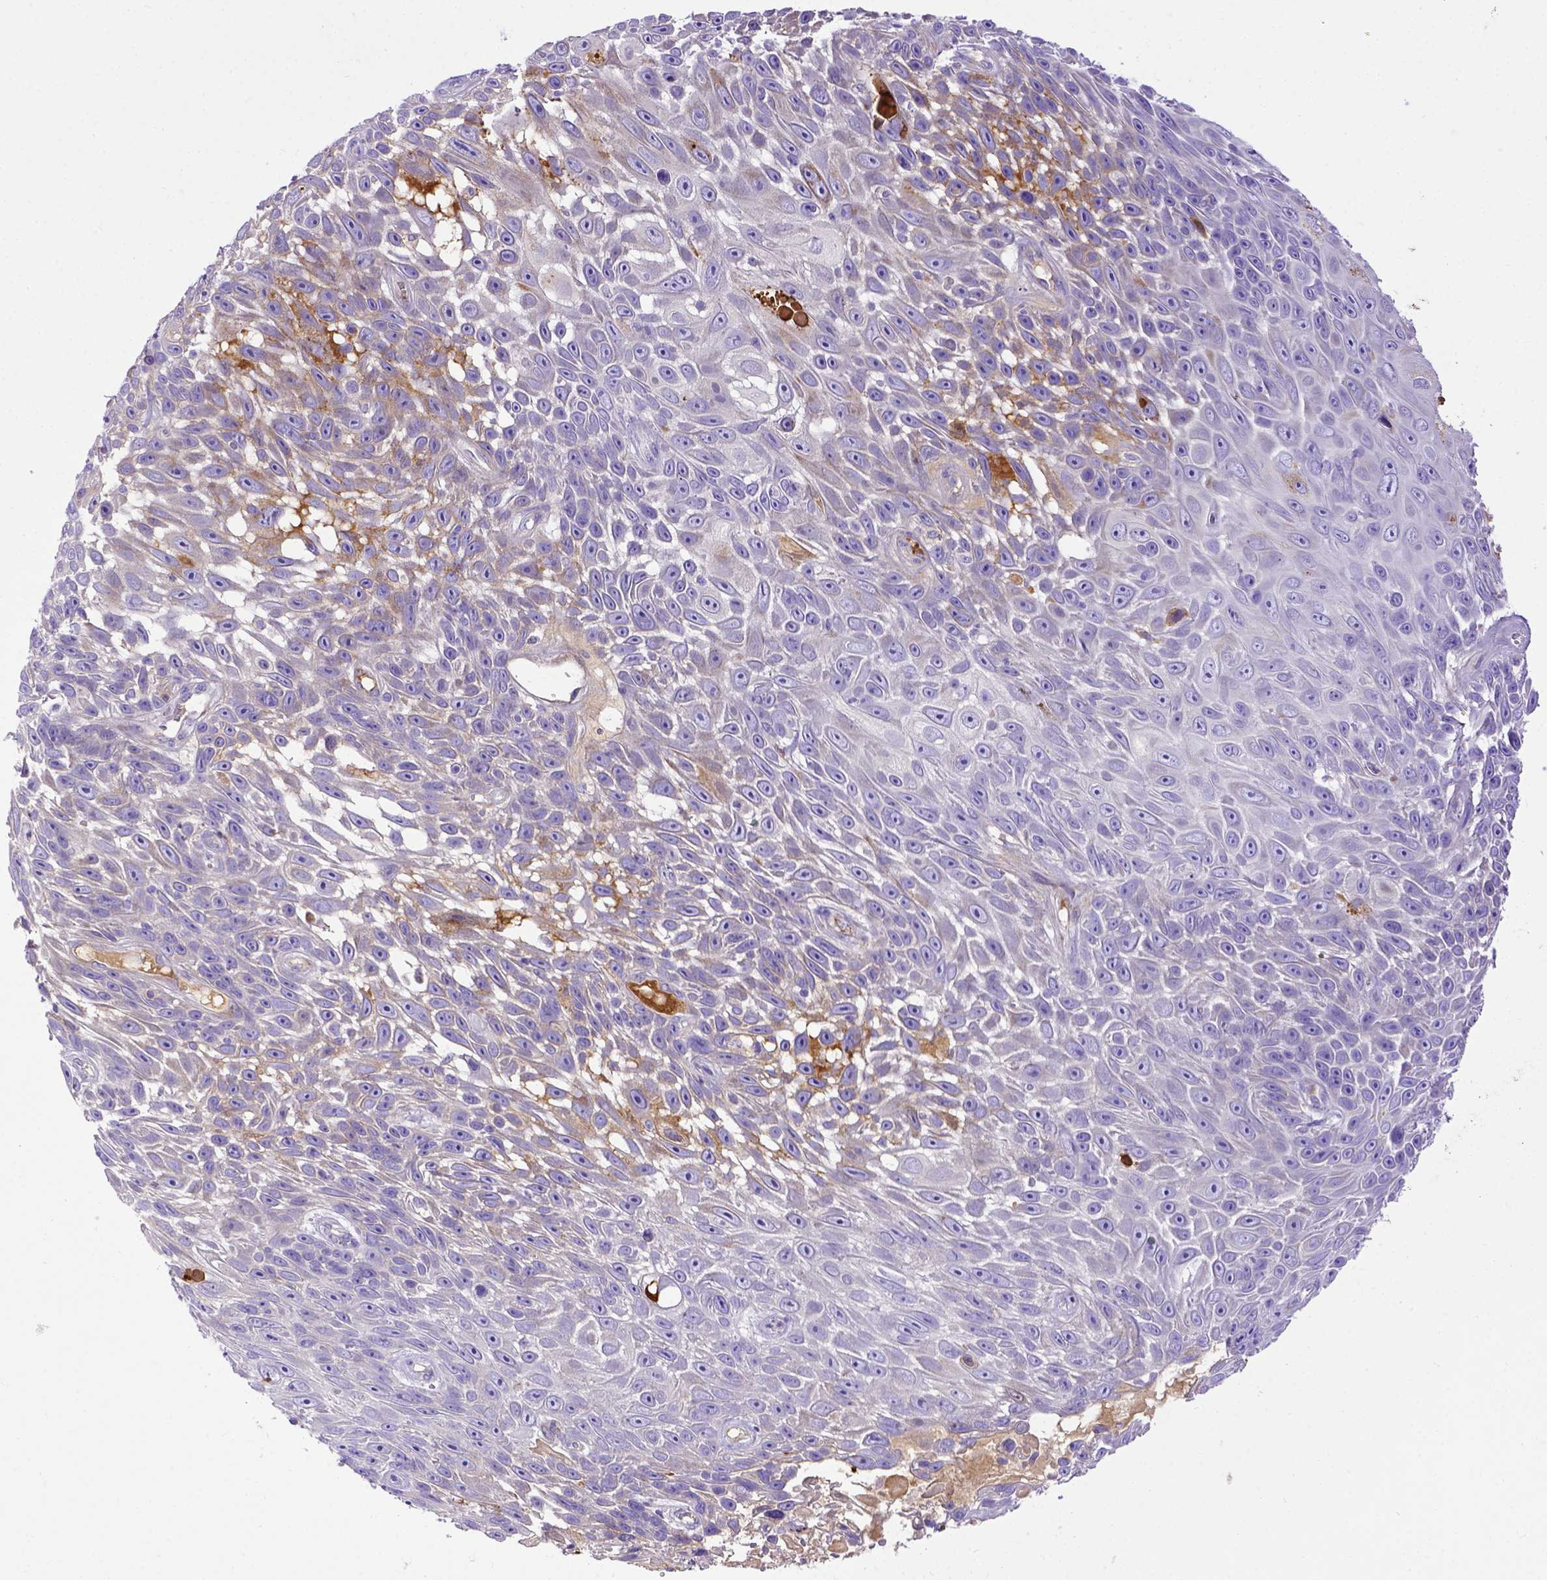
{"staining": {"intensity": "negative", "quantity": "none", "location": "none"}, "tissue": "skin cancer", "cell_type": "Tumor cells", "image_type": "cancer", "snomed": [{"axis": "morphology", "description": "Squamous cell carcinoma, NOS"}, {"axis": "topography", "description": "Skin"}], "caption": "A high-resolution micrograph shows immunohistochemistry (IHC) staining of squamous cell carcinoma (skin), which exhibits no significant expression in tumor cells.", "gene": "CFAP300", "patient": {"sex": "male", "age": 82}}